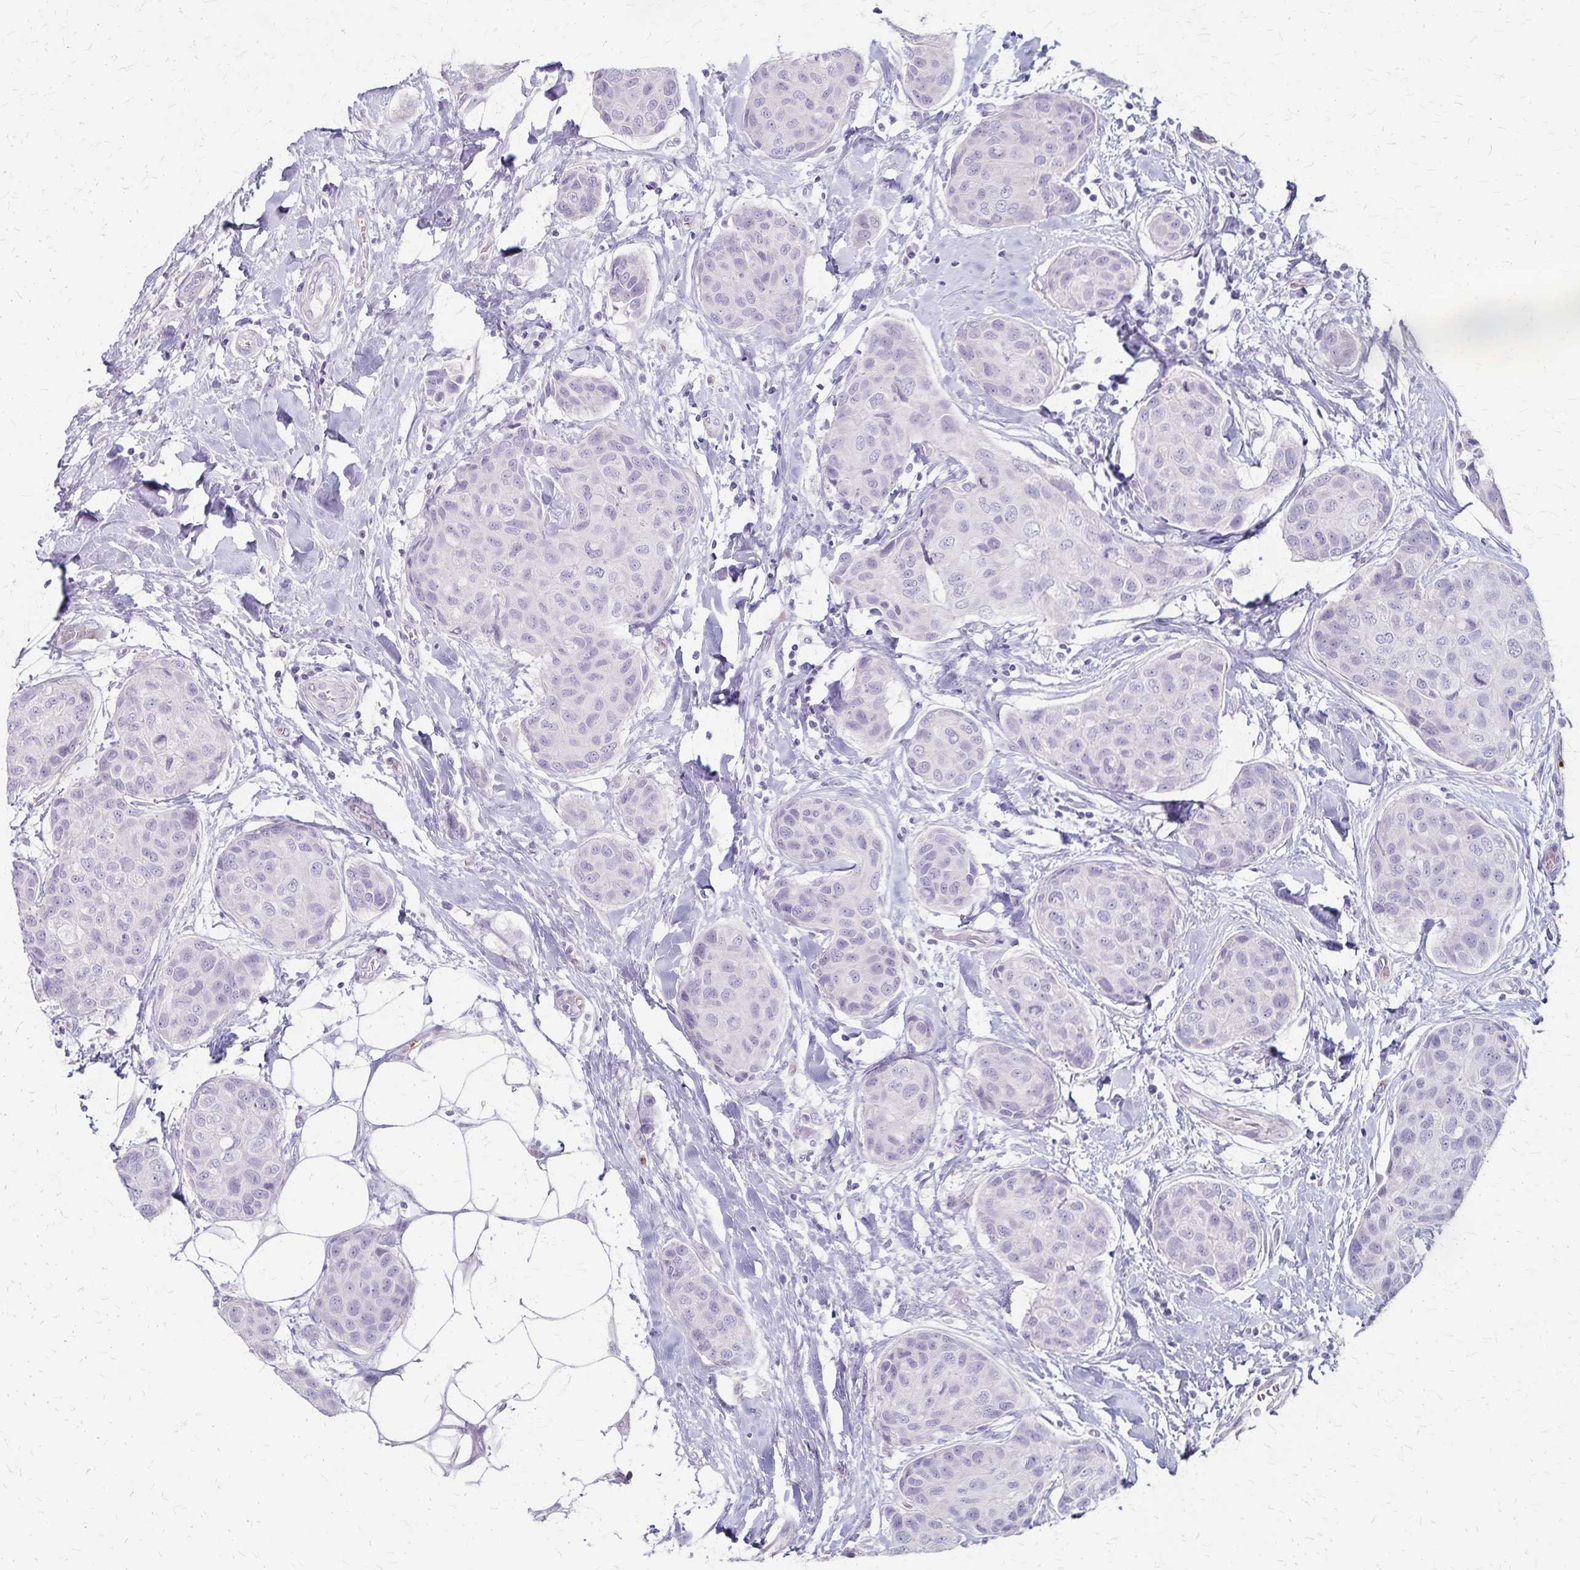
{"staining": {"intensity": "negative", "quantity": "none", "location": "none"}, "tissue": "breast cancer", "cell_type": "Tumor cells", "image_type": "cancer", "snomed": [{"axis": "morphology", "description": "Duct carcinoma"}, {"axis": "topography", "description": "Breast"}], "caption": "This is an immunohistochemistry (IHC) micrograph of breast cancer. There is no expression in tumor cells.", "gene": "RASL10B", "patient": {"sex": "female", "age": 80}}